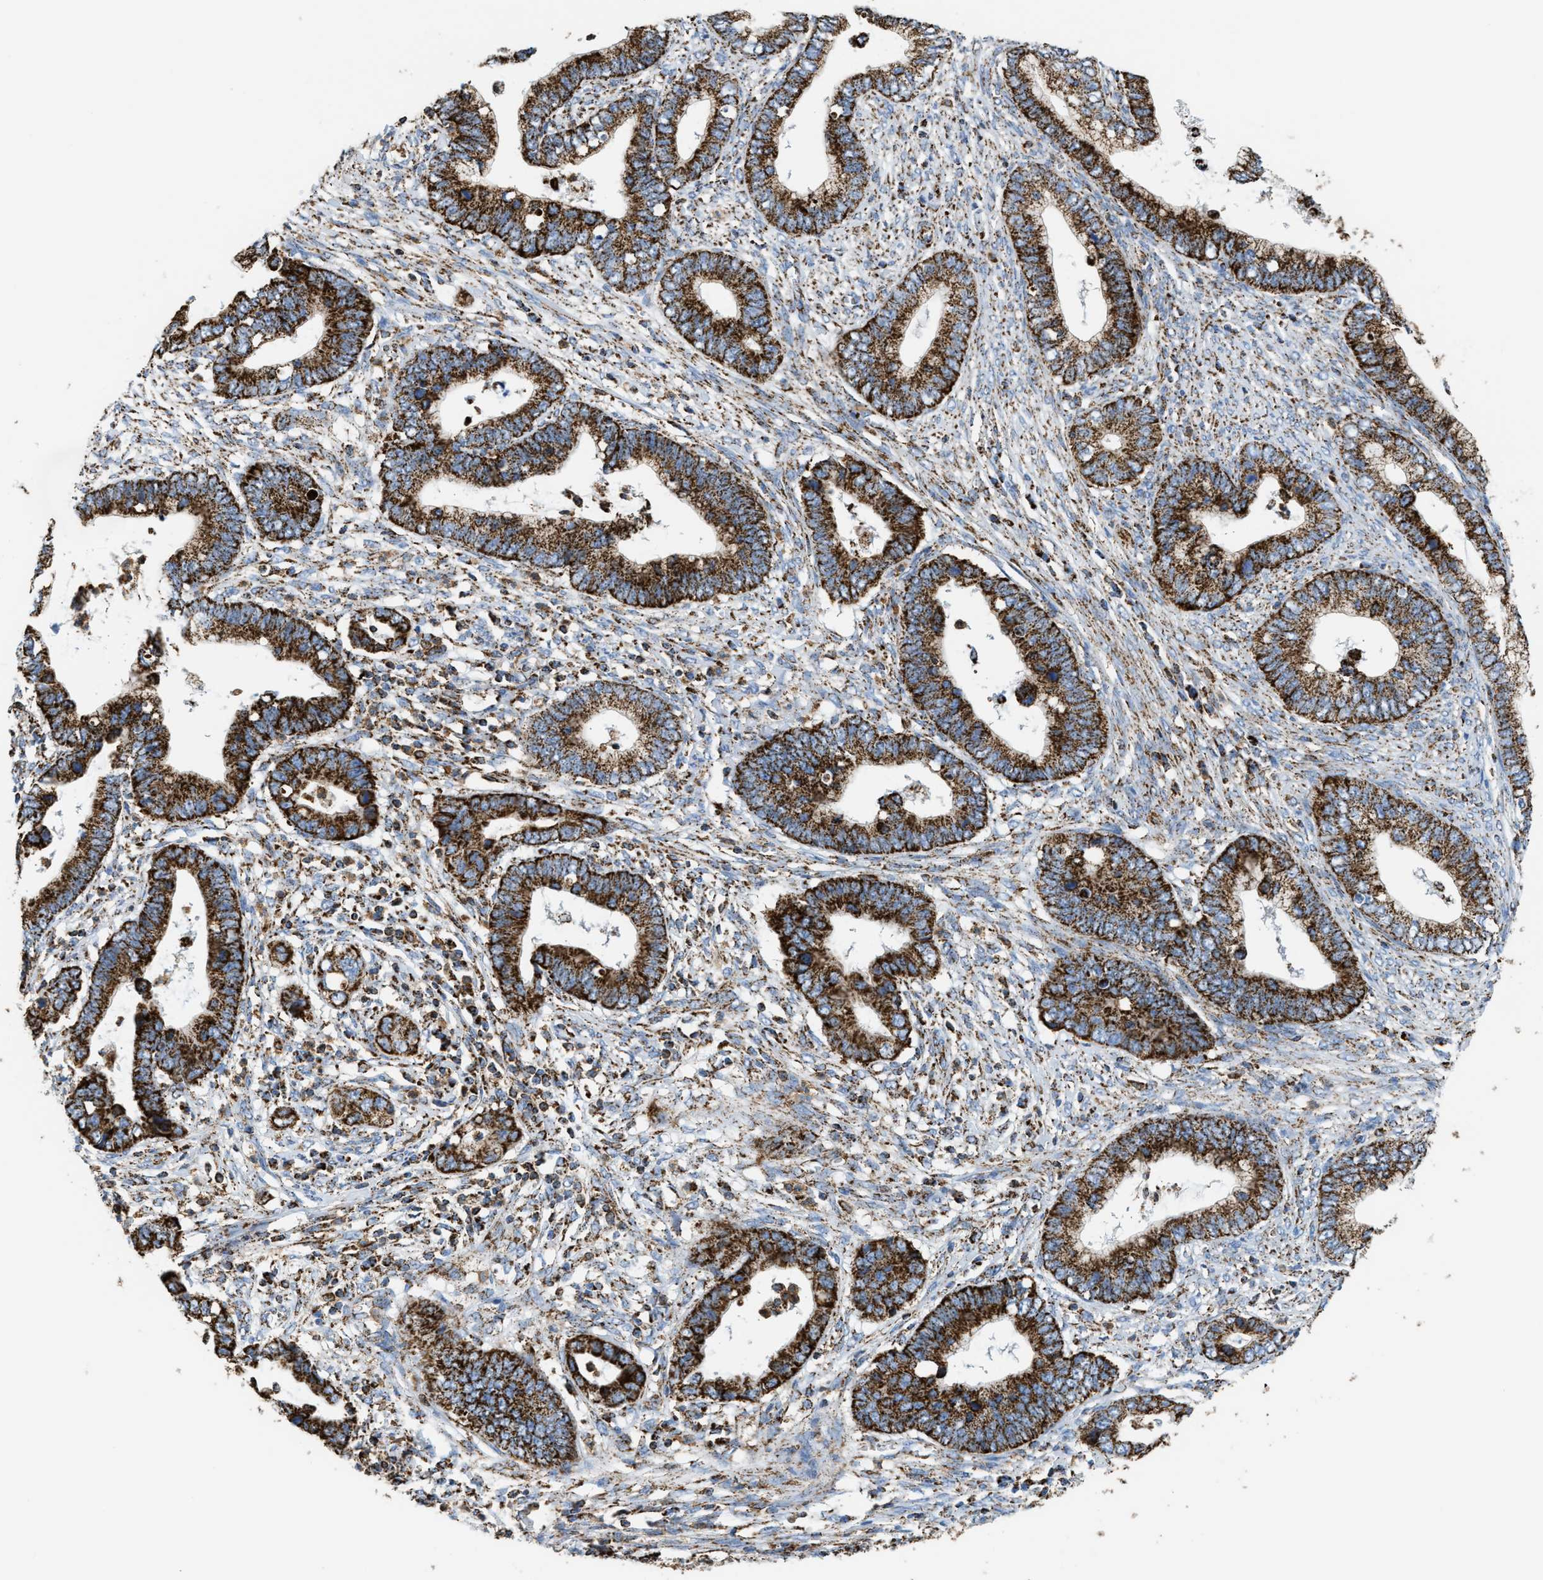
{"staining": {"intensity": "strong", "quantity": ">75%", "location": "cytoplasmic/membranous"}, "tissue": "cervical cancer", "cell_type": "Tumor cells", "image_type": "cancer", "snomed": [{"axis": "morphology", "description": "Adenocarcinoma, NOS"}, {"axis": "topography", "description": "Cervix"}], "caption": "Strong cytoplasmic/membranous protein staining is present in approximately >75% of tumor cells in adenocarcinoma (cervical).", "gene": "ECHS1", "patient": {"sex": "female", "age": 44}}